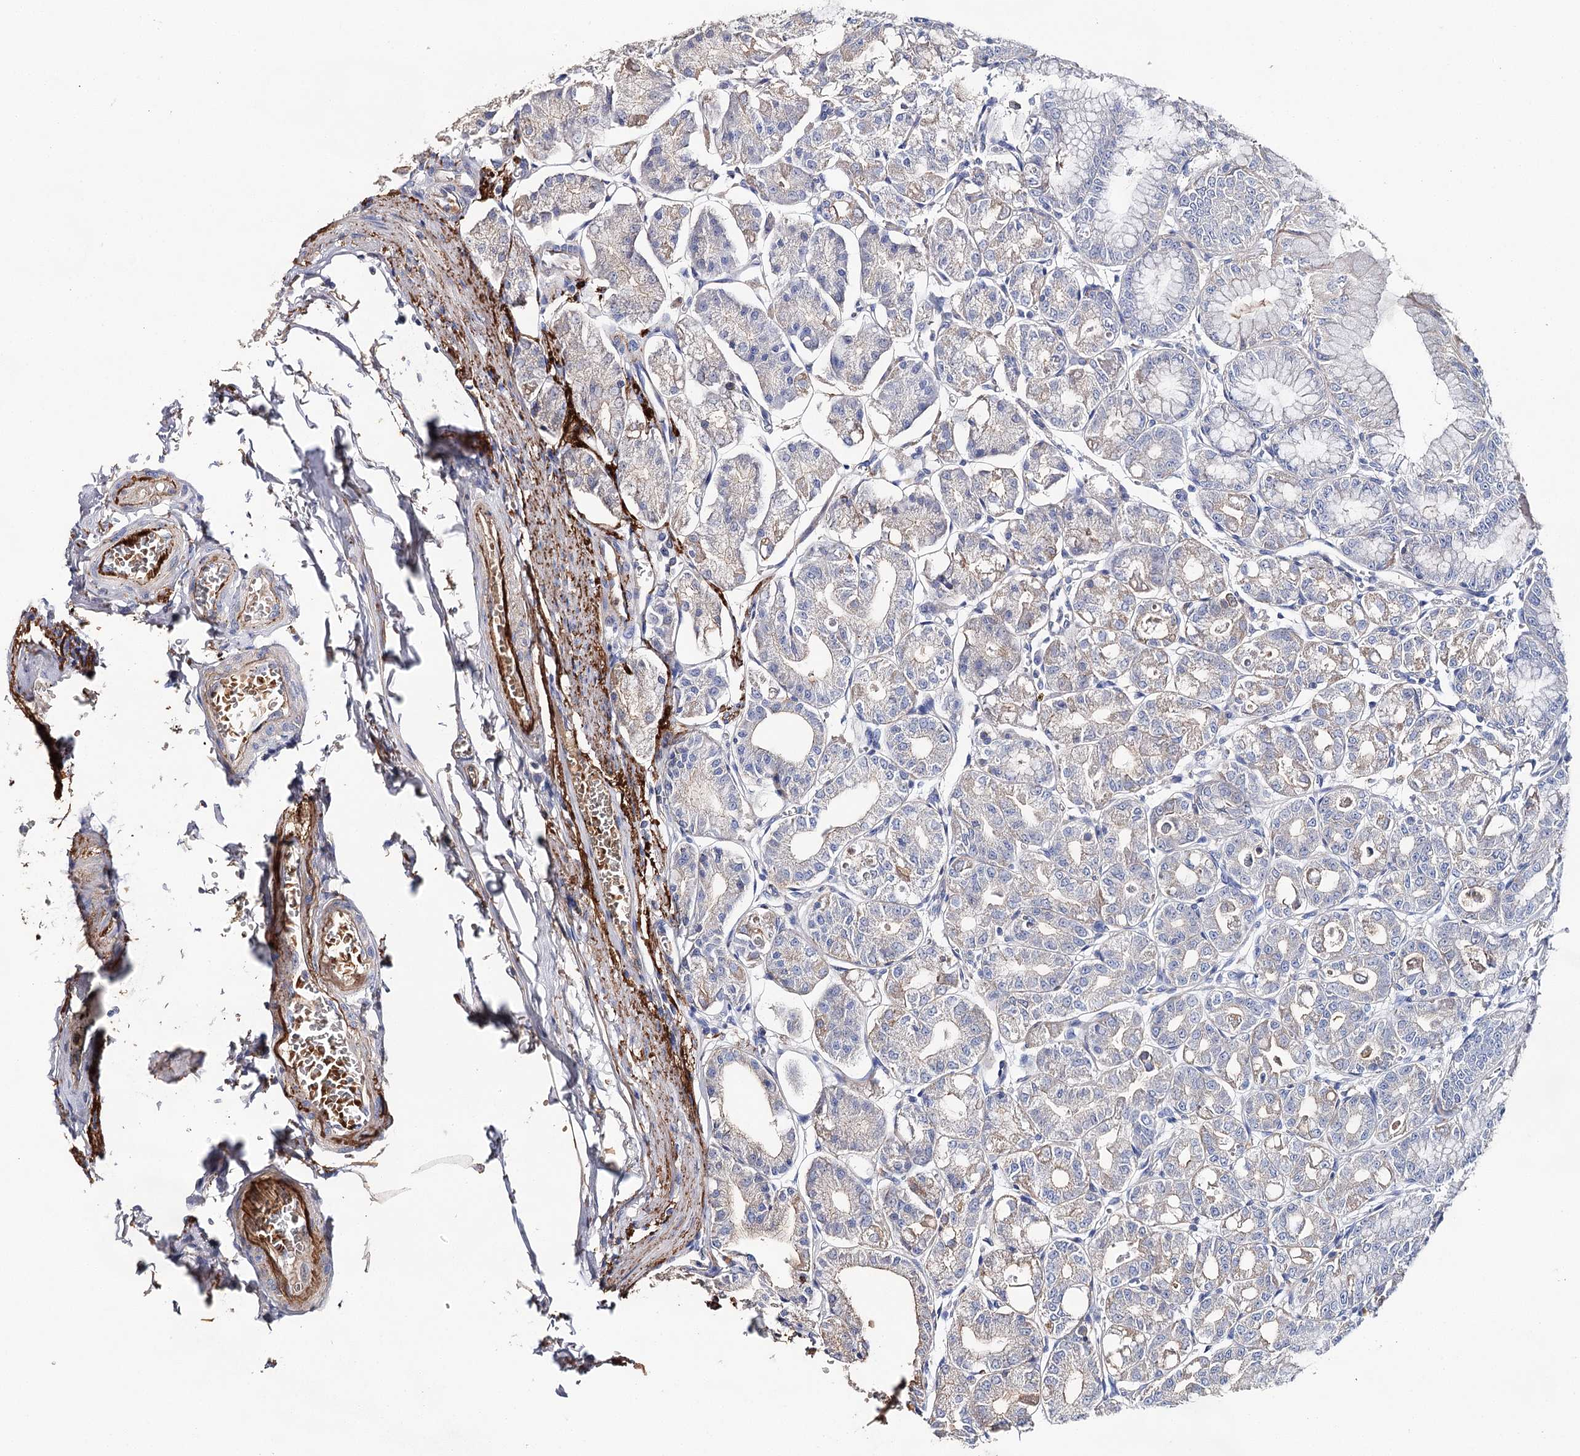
{"staining": {"intensity": "negative", "quantity": "none", "location": "none"}, "tissue": "stomach", "cell_type": "Glandular cells", "image_type": "normal", "snomed": [{"axis": "morphology", "description": "Normal tissue, NOS"}, {"axis": "topography", "description": "Stomach, lower"}], "caption": "A histopathology image of stomach stained for a protein exhibits no brown staining in glandular cells. (DAB immunohistochemistry, high magnification).", "gene": "EPYC", "patient": {"sex": "male", "age": 71}}